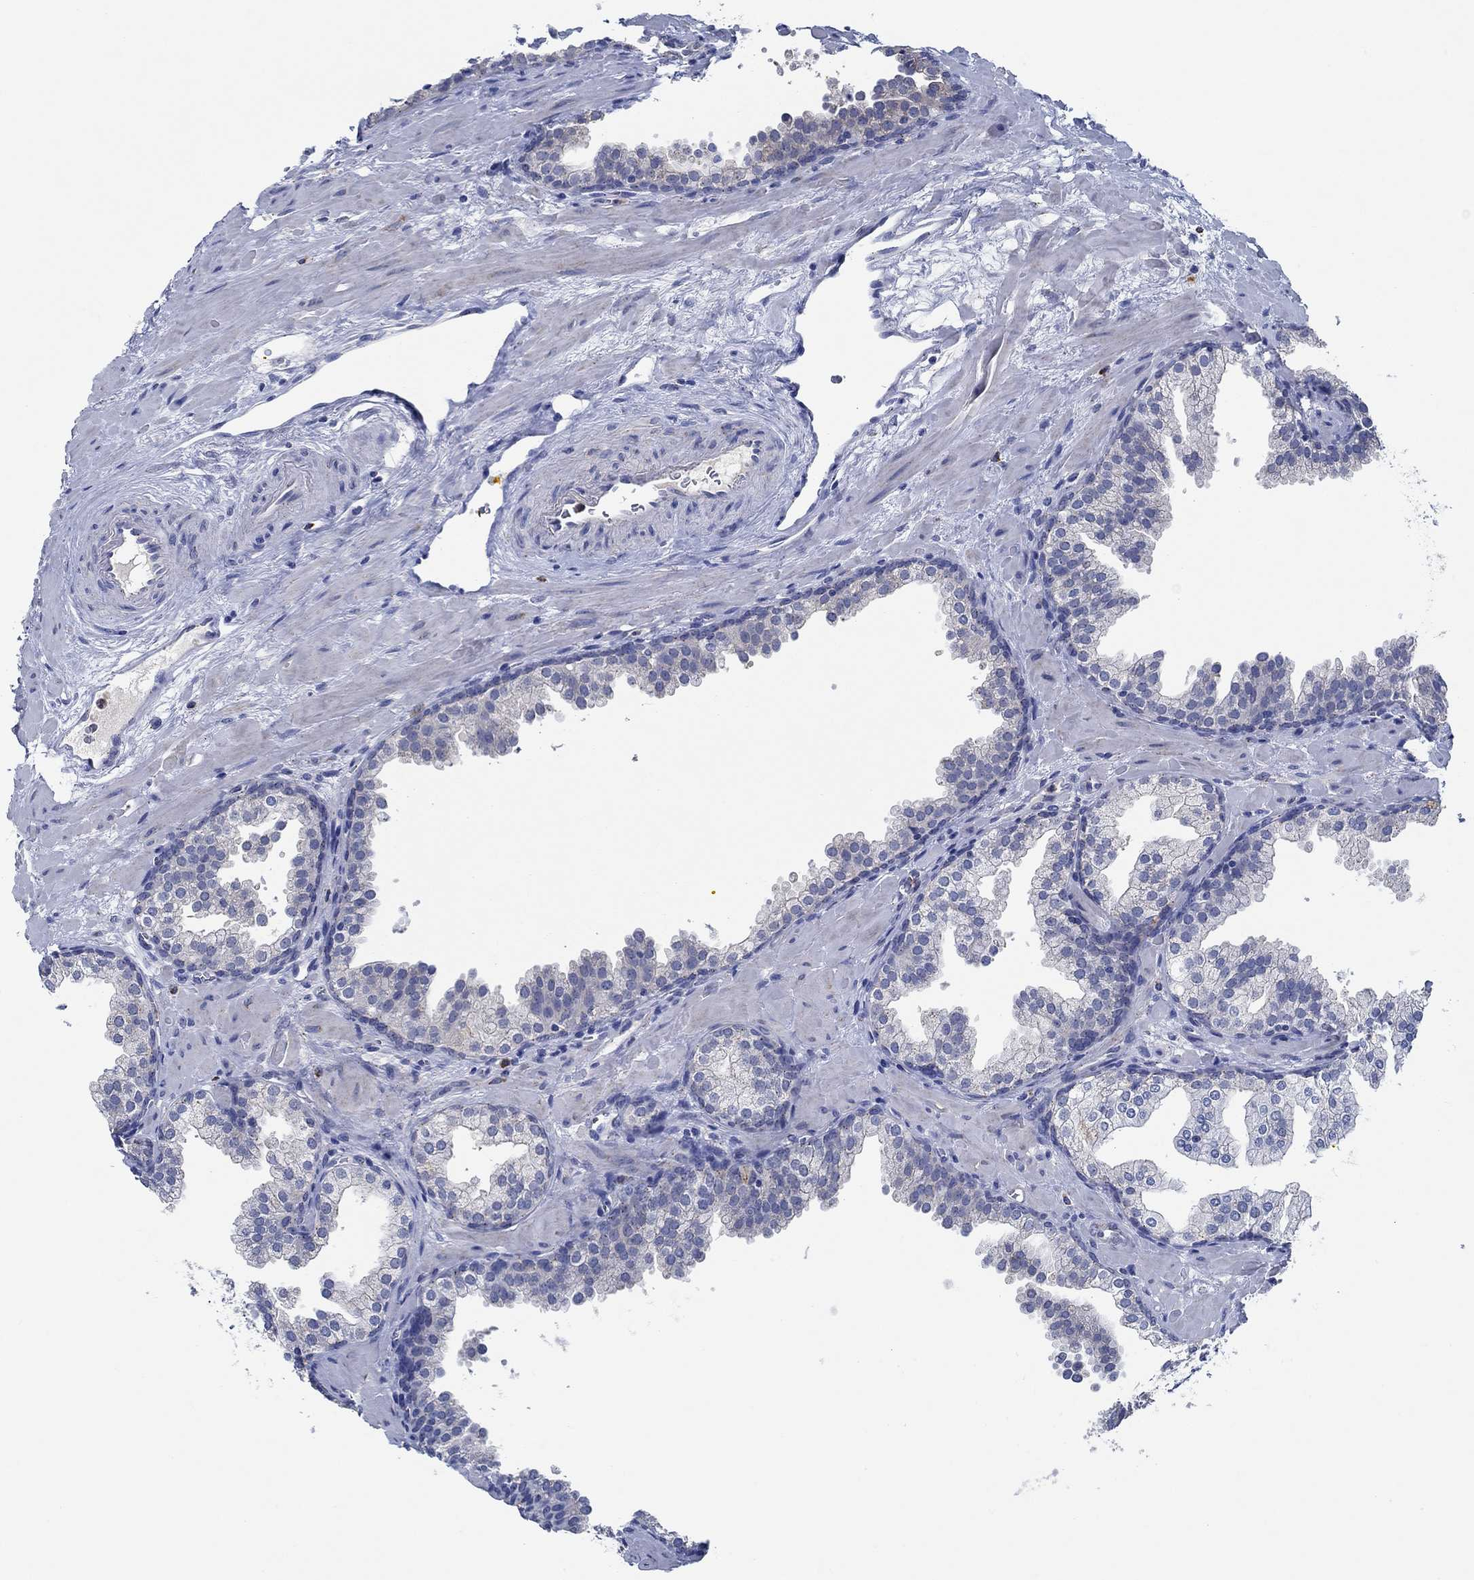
{"staining": {"intensity": "negative", "quantity": "none", "location": "none"}, "tissue": "prostate cancer", "cell_type": "Tumor cells", "image_type": "cancer", "snomed": [{"axis": "morphology", "description": "Adenocarcinoma, NOS"}, {"axis": "topography", "description": "Prostate"}], "caption": "Immunohistochemistry micrograph of neoplastic tissue: human prostate cancer (adenocarcinoma) stained with DAB reveals no significant protein staining in tumor cells.", "gene": "CPM", "patient": {"sex": "male", "age": 66}}